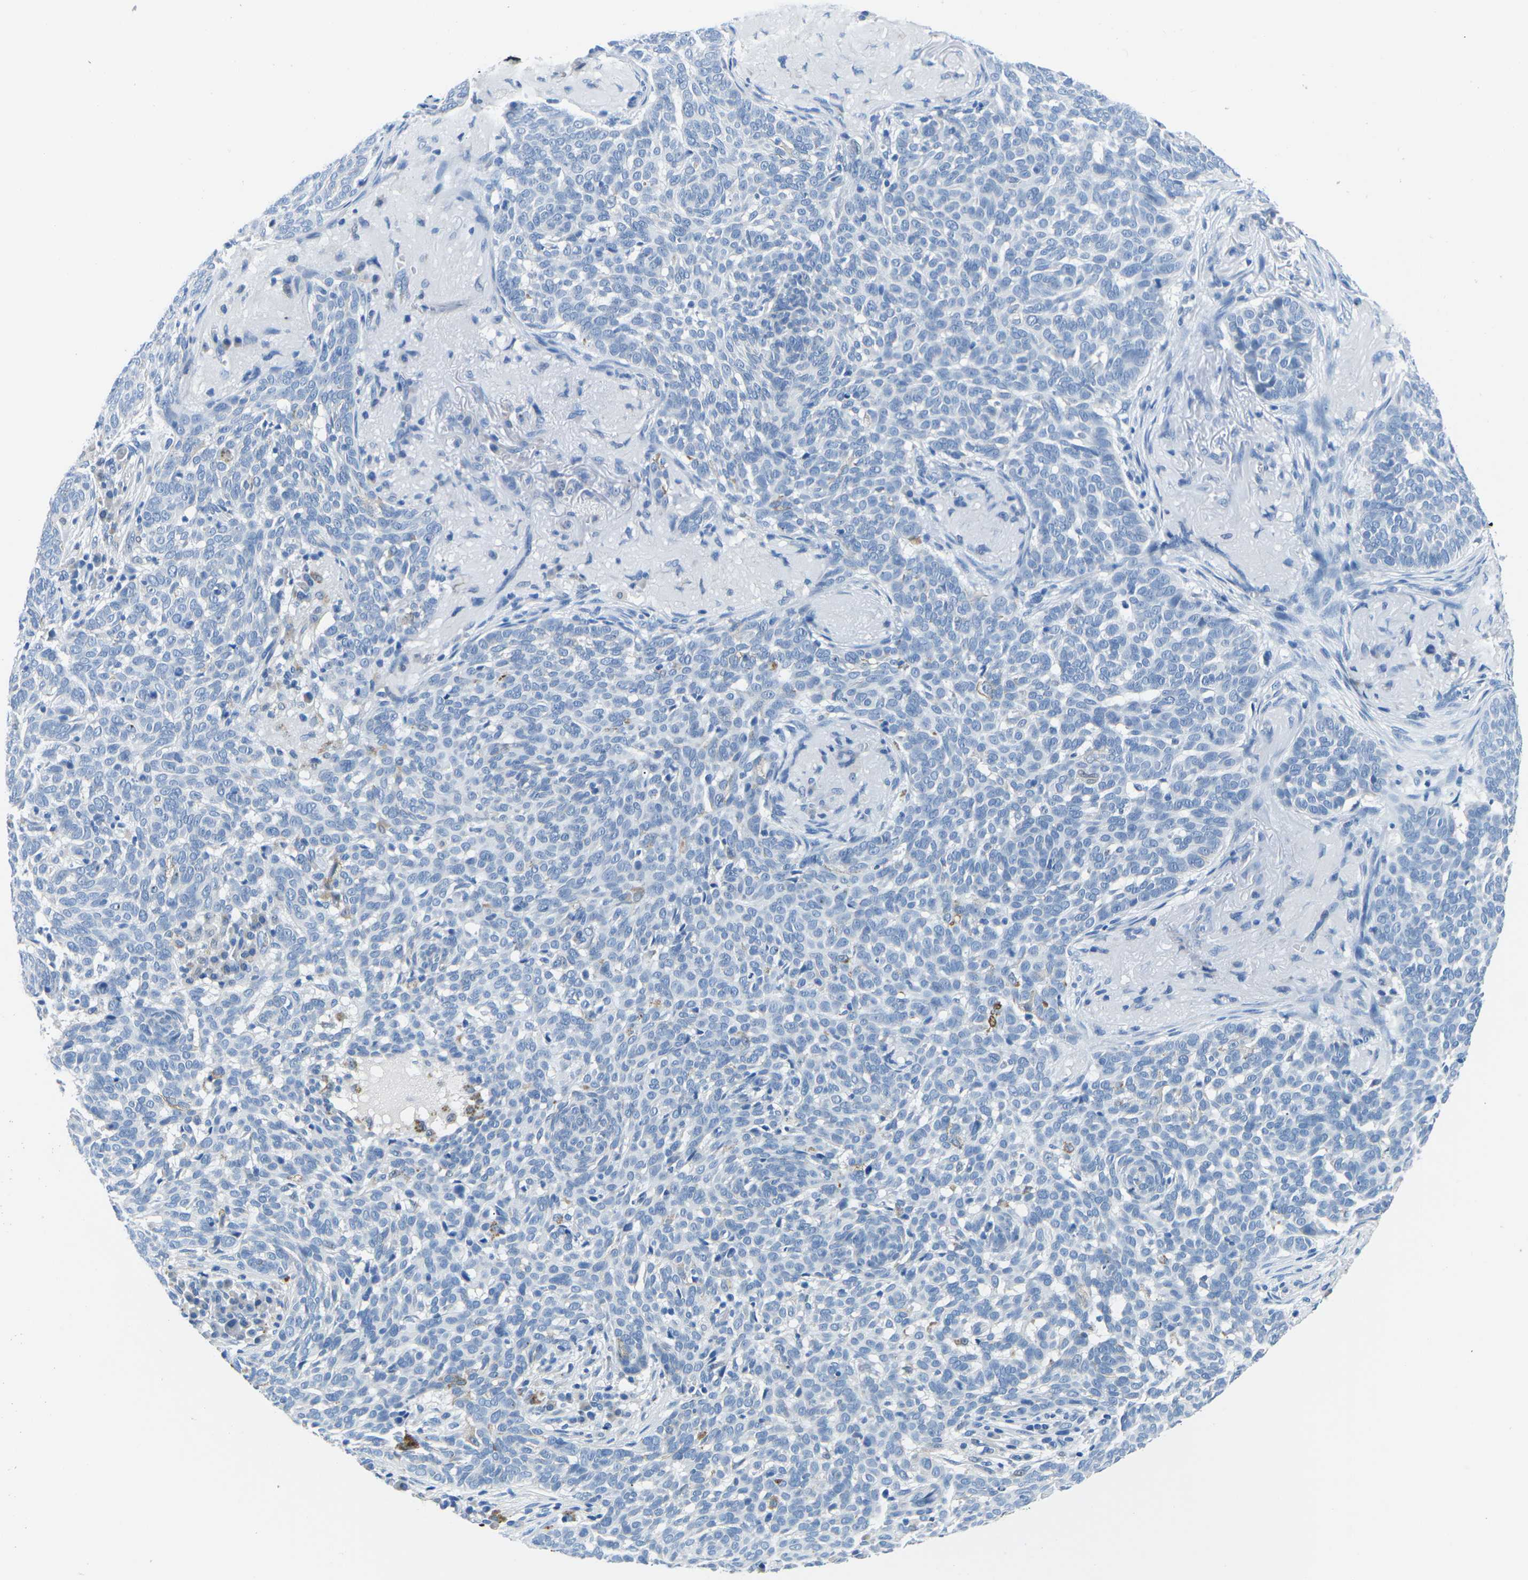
{"staining": {"intensity": "negative", "quantity": "none", "location": "none"}, "tissue": "skin cancer", "cell_type": "Tumor cells", "image_type": "cancer", "snomed": [{"axis": "morphology", "description": "Basal cell carcinoma"}, {"axis": "topography", "description": "Skin"}], "caption": "High power microscopy histopathology image of an IHC photomicrograph of skin cancer (basal cell carcinoma), revealing no significant staining in tumor cells.", "gene": "TM6SF1", "patient": {"sex": "male", "age": 85}}